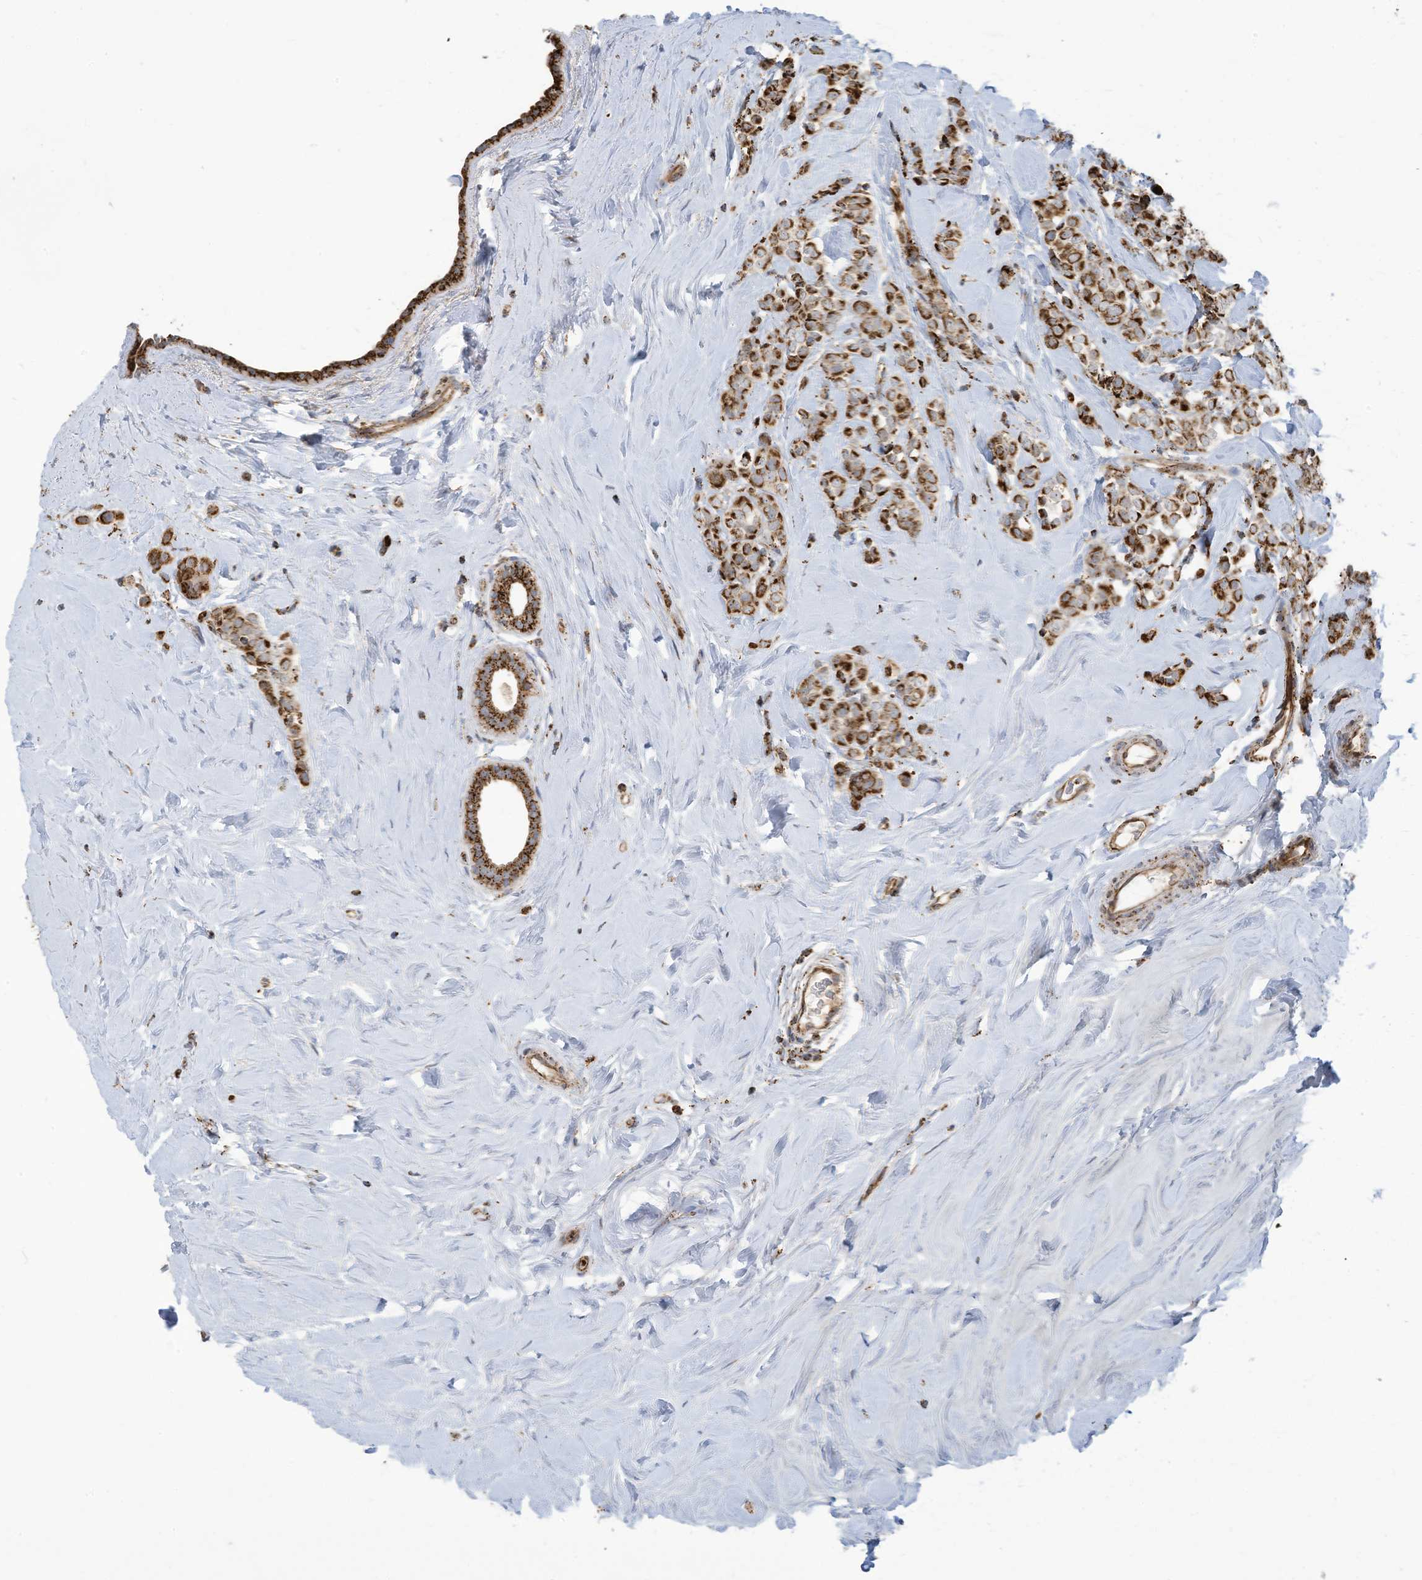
{"staining": {"intensity": "strong", "quantity": ">75%", "location": "cytoplasmic/membranous"}, "tissue": "breast cancer", "cell_type": "Tumor cells", "image_type": "cancer", "snomed": [{"axis": "morphology", "description": "Lobular carcinoma"}, {"axis": "topography", "description": "Breast"}], "caption": "Strong cytoplasmic/membranous staining for a protein is present in approximately >75% of tumor cells of breast cancer (lobular carcinoma) using immunohistochemistry (IHC).", "gene": "COX10", "patient": {"sex": "female", "age": 47}}